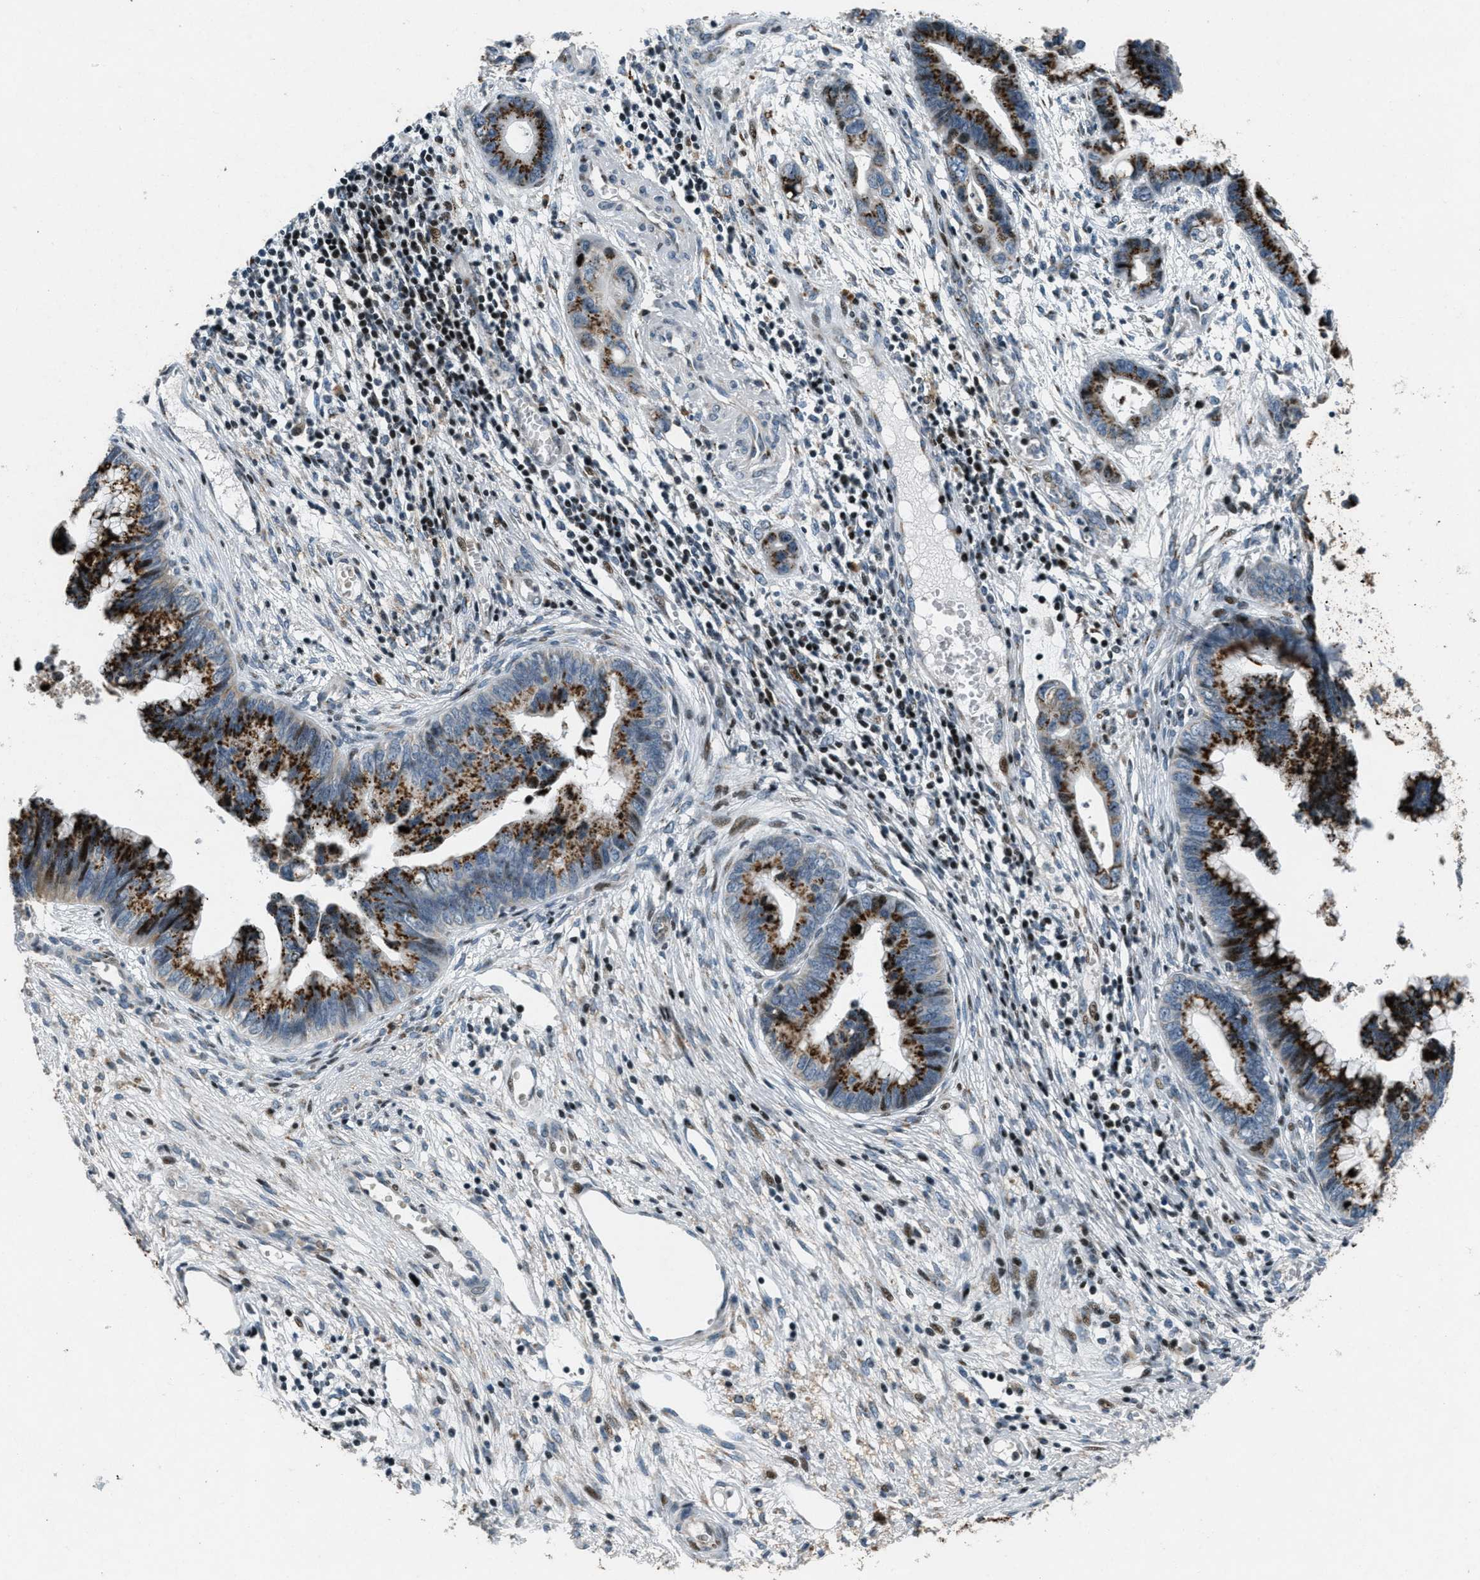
{"staining": {"intensity": "strong", "quantity": ">75%", "location": "cytoplasmic/membranous"}, "tissue": "cervical cancer", "cell_type": "Tumor cells", "image_type": "cancer", "snomed": [{"axis": "morphology", "description": "Adenocarcinoma, NOS"}, {"axis": "topography", "description": "Cervix"}], "caption": "Immunohistochemistry (IHC) micrograph of cervical cancer (adenocarcinoma) stained for a protein (brown), which displays high levels of strong cytoplasmic/membranous positivity in approximately >75% of tumor cells.", "gene": "GPC6", "patient": {"sex": "female", "age": 44}}